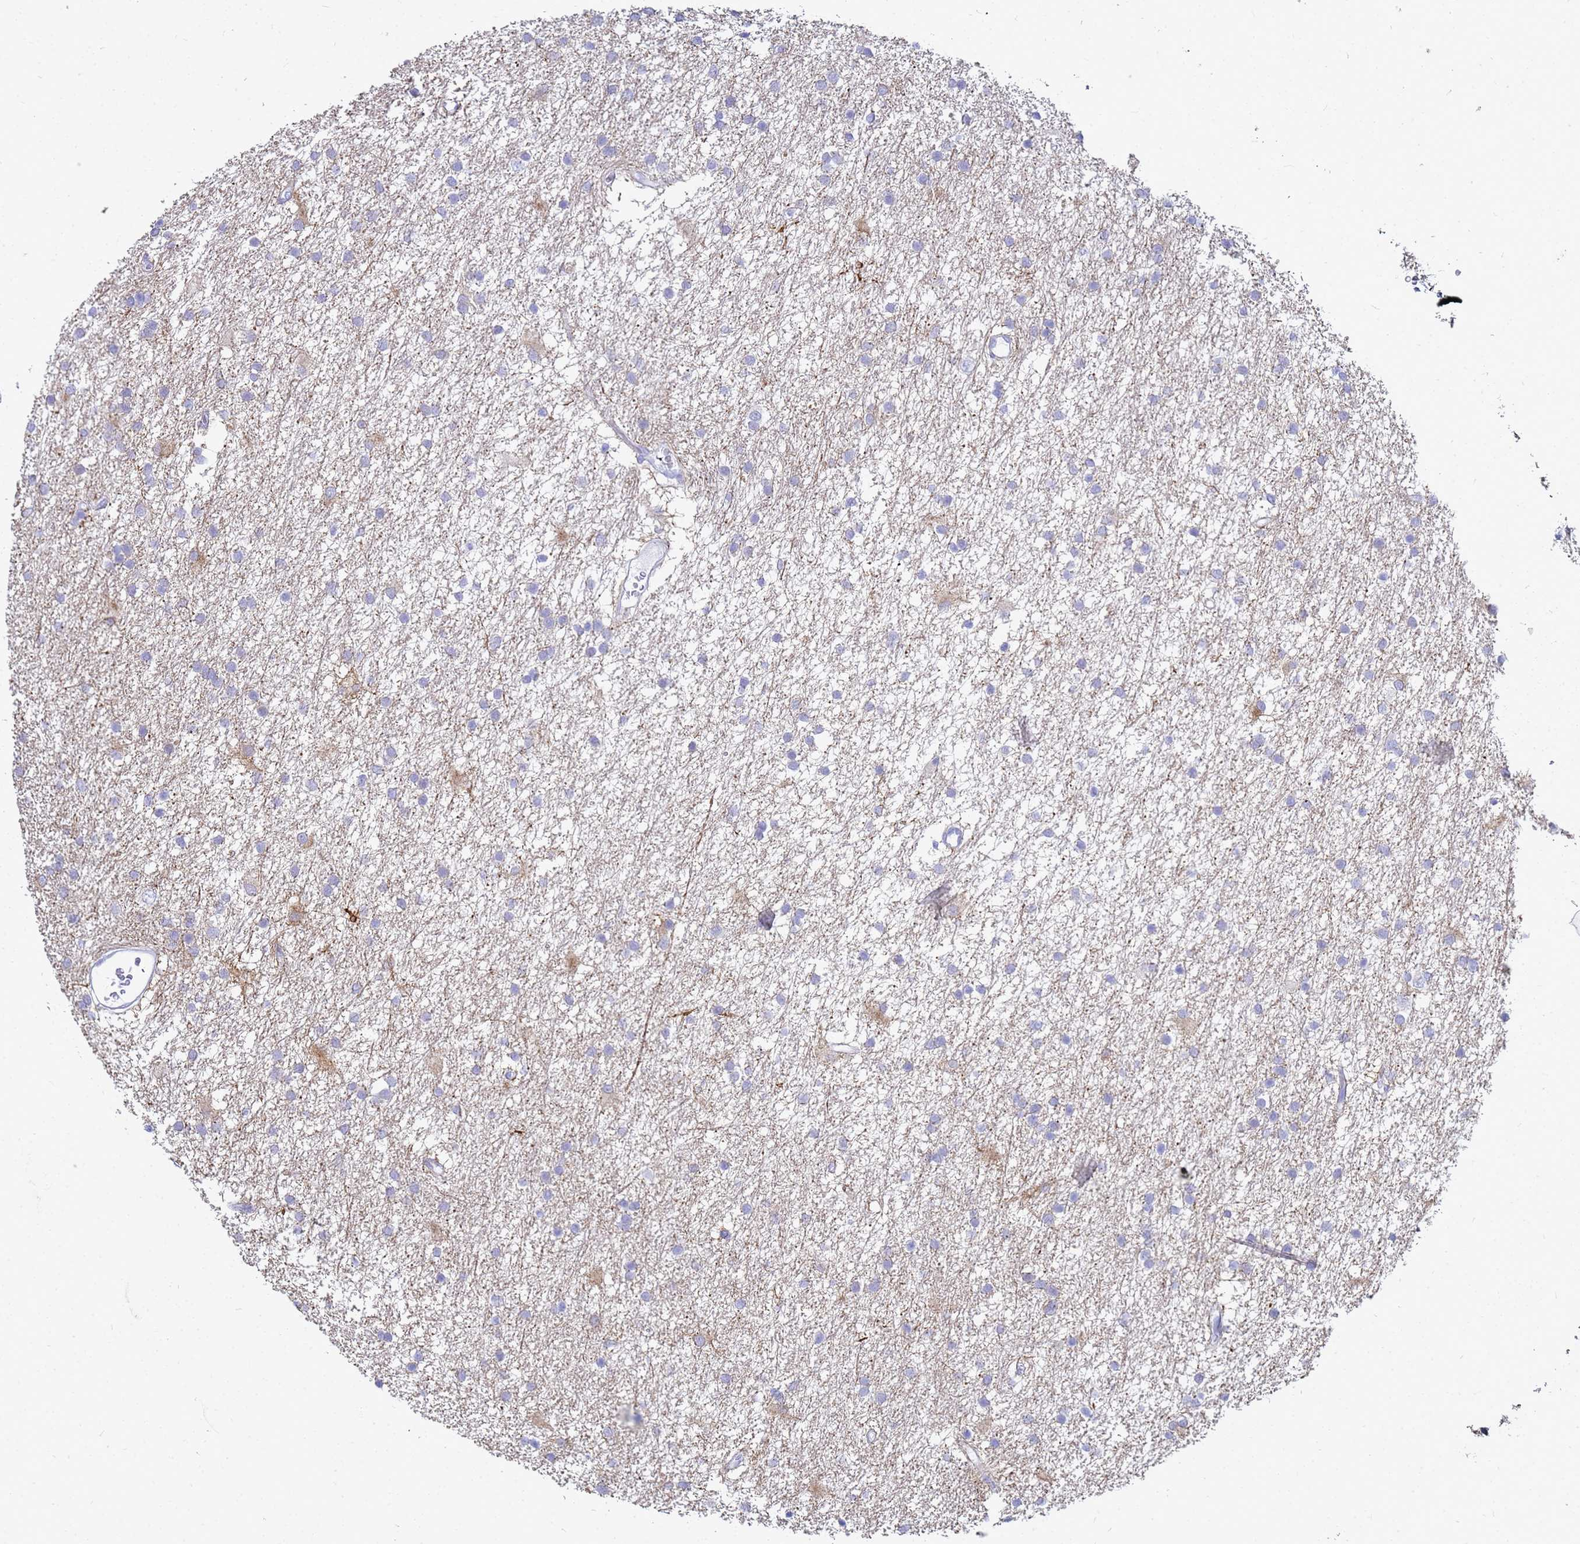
{"staining": {"intensity": "negative", "quantity": "none", "location": "none"}, "tissue": "glioma", "cell_type": "Tumor cells", "image_type": "cancer", "snomed": [{"axis": "morphology", "description": "Glioma, malignant, High grade"}, {"axis": "topography", "description": "Brain"}], "caption": "High power microscopy micrograph of an IHC histopathology image of high-grade glioma (malignant), revealing no significant positivity in tumor cells.", "gene": "CKB", "patient": {"sex": "male", "age": 77}}